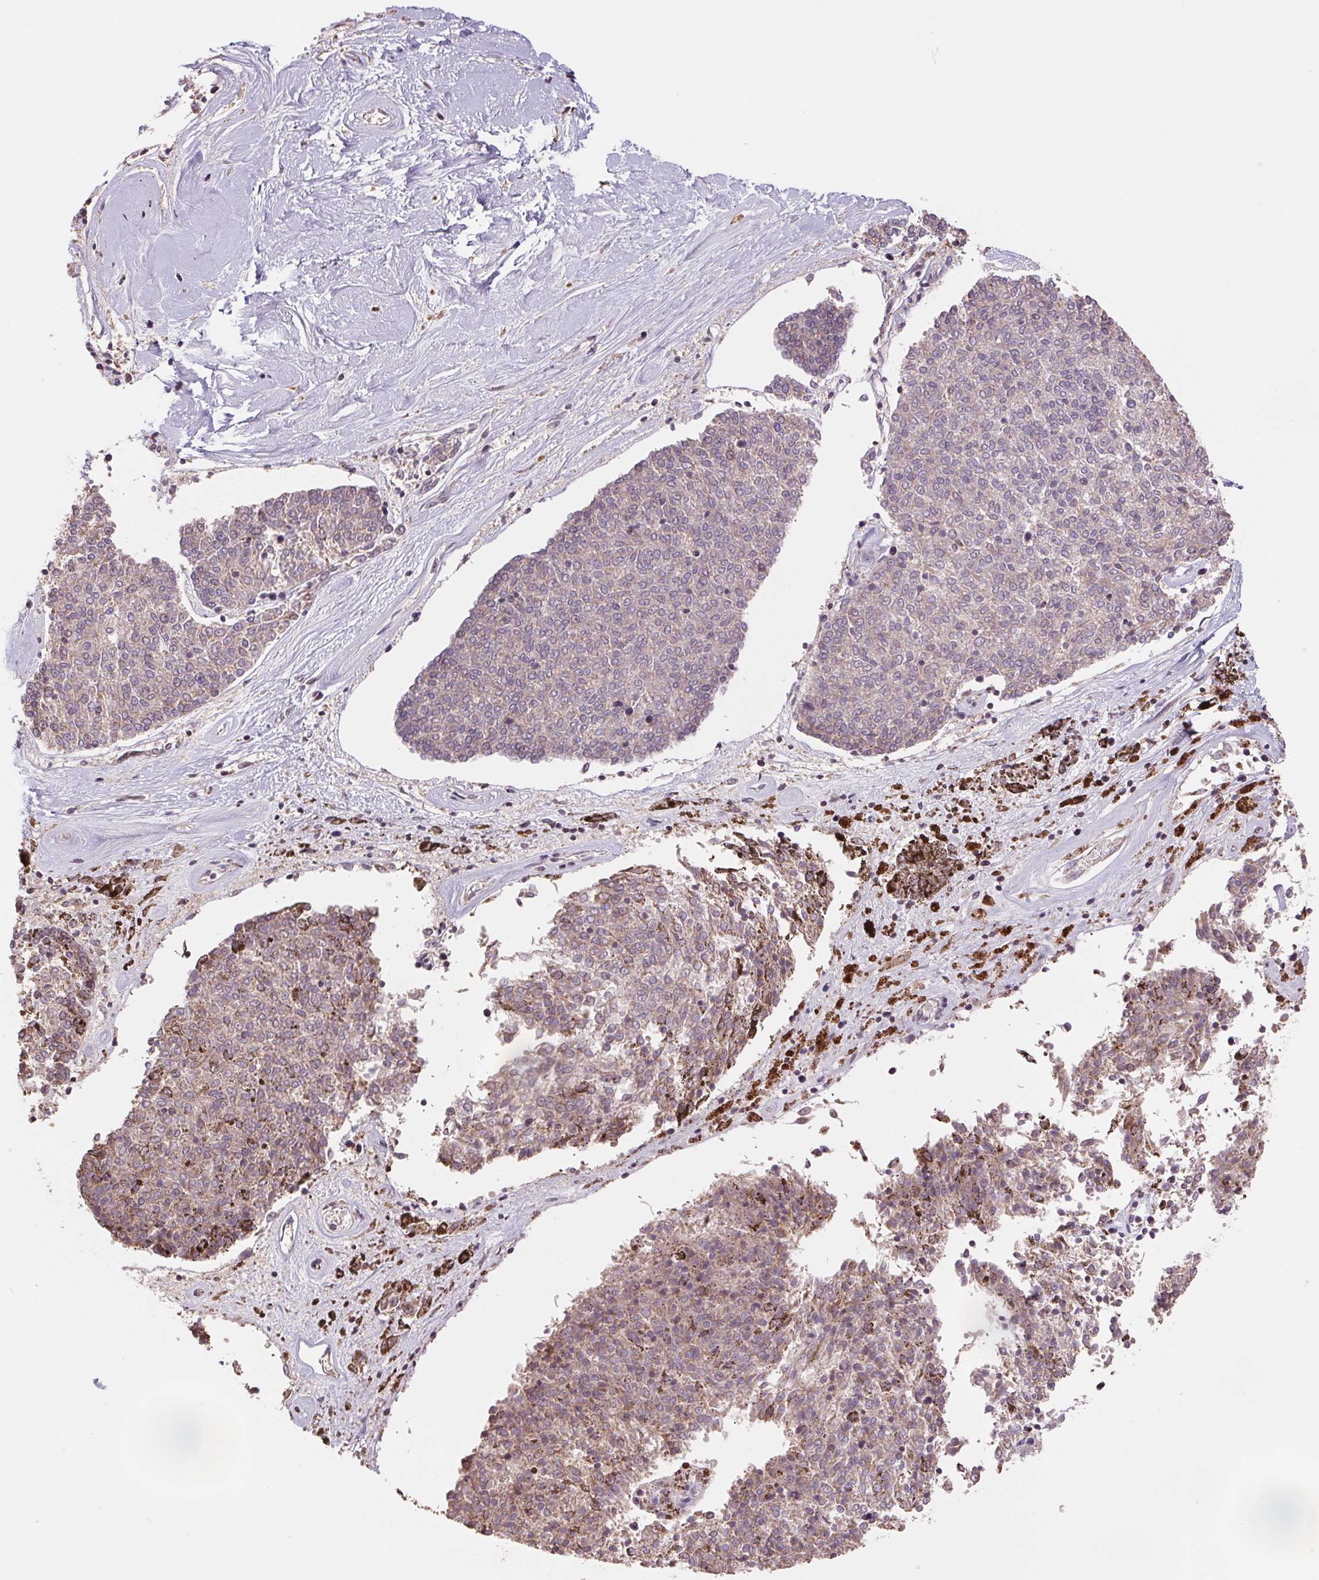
{"staining": {"intensity": "weak", "quantity": "<25%", "location": "cytoplasmic/membranous"}, "tissue": "melanoma", "cell_type": "Tumor cells", "image_type": "cancer", "snomed": [{"axis": "morphology", "description": "Malignant melanoma, NOS"}, {"axis": "topography", "description": "Skin"}], "caption": "Melanoma was stained to show a protein in brown. There is no significant staining in tumor cells.", "gene": "PDHA1", "patient": {"sex": "female", "age": 72}}